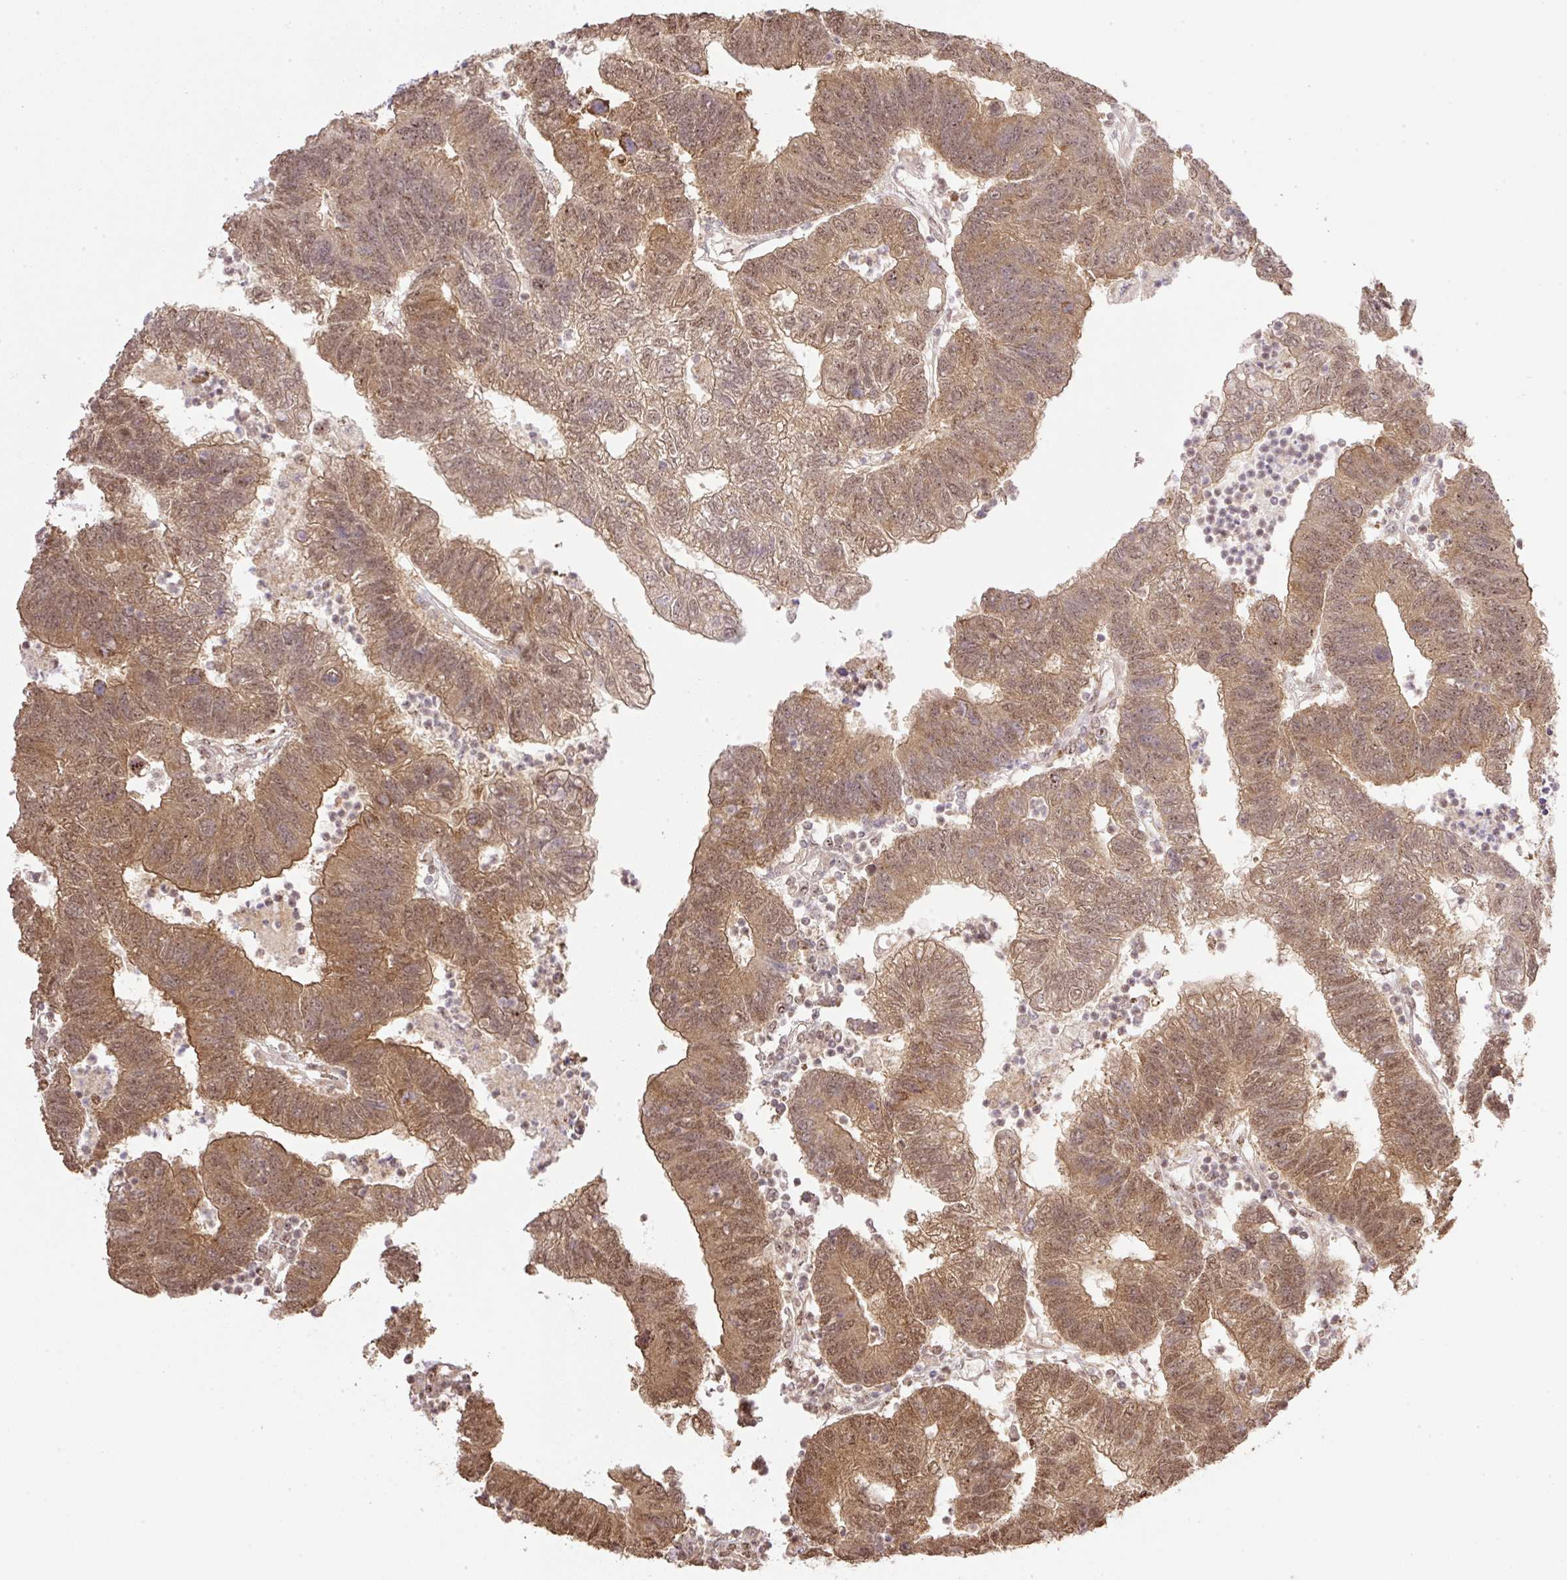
{"staining": {"intensity": "moderate", "quantity": ">75%", "location": "cytoplasmic/membranous,nuclear"}, "tissue": "colorectal cancer", "cell_type": "Tumor cells", "image_type": "cancer", "snomed": [{"axis": "morphology", "description": "Adenocarcinoma, NOS"}, {"axis": "topography", "description": "Colon"}], "caption": "Immunohistochemical staining of colorectal cancer (adenocarcinoma) shows medium levels of moderate cytoplasmic/membranous and nuclear protein staining in about >75% of tumor cells.", "gene": "VPS25", "patient": {"sex": "female", "age": 48}}